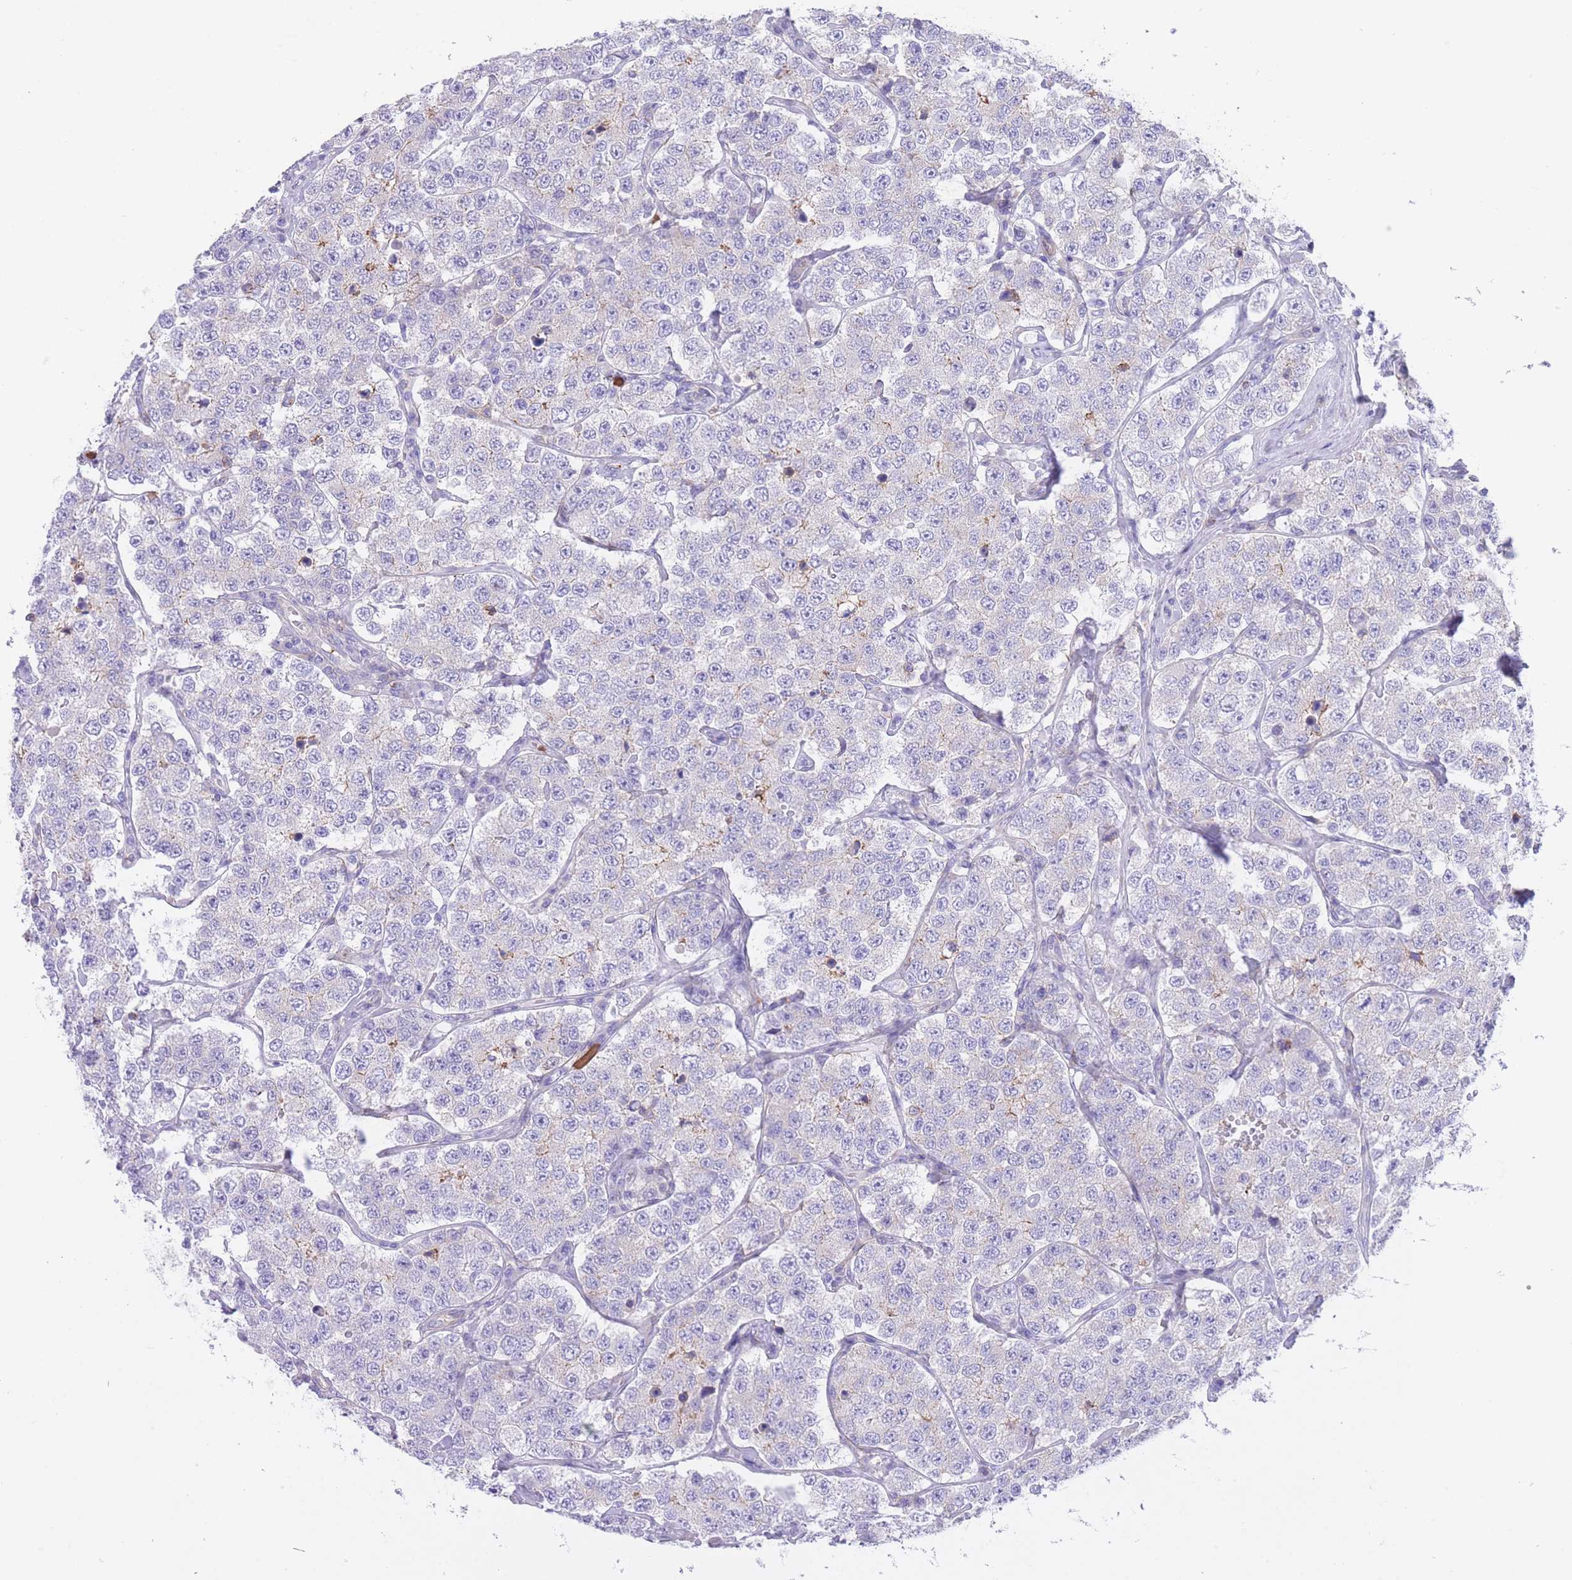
{"staining": {"intensity": "negative", "quantity": "none", "location": "none"}, "tissue": "testis cancer", "cell_type": "Tumor cells", "image_type": "cancer", "snomed": [{"axis": "morphology", "description": "Seminoma, NOS"}, {"axis": "topography", "description": "Testis"}], "caption": "Tumor cells show no significant protein positivity in testis cancer. The staining is performed using DAB brown chromogen with nuclei counter-stained in using hematoxylin.", "gene": "LDB3", "patient": {"sex": "male", "age": 34}}